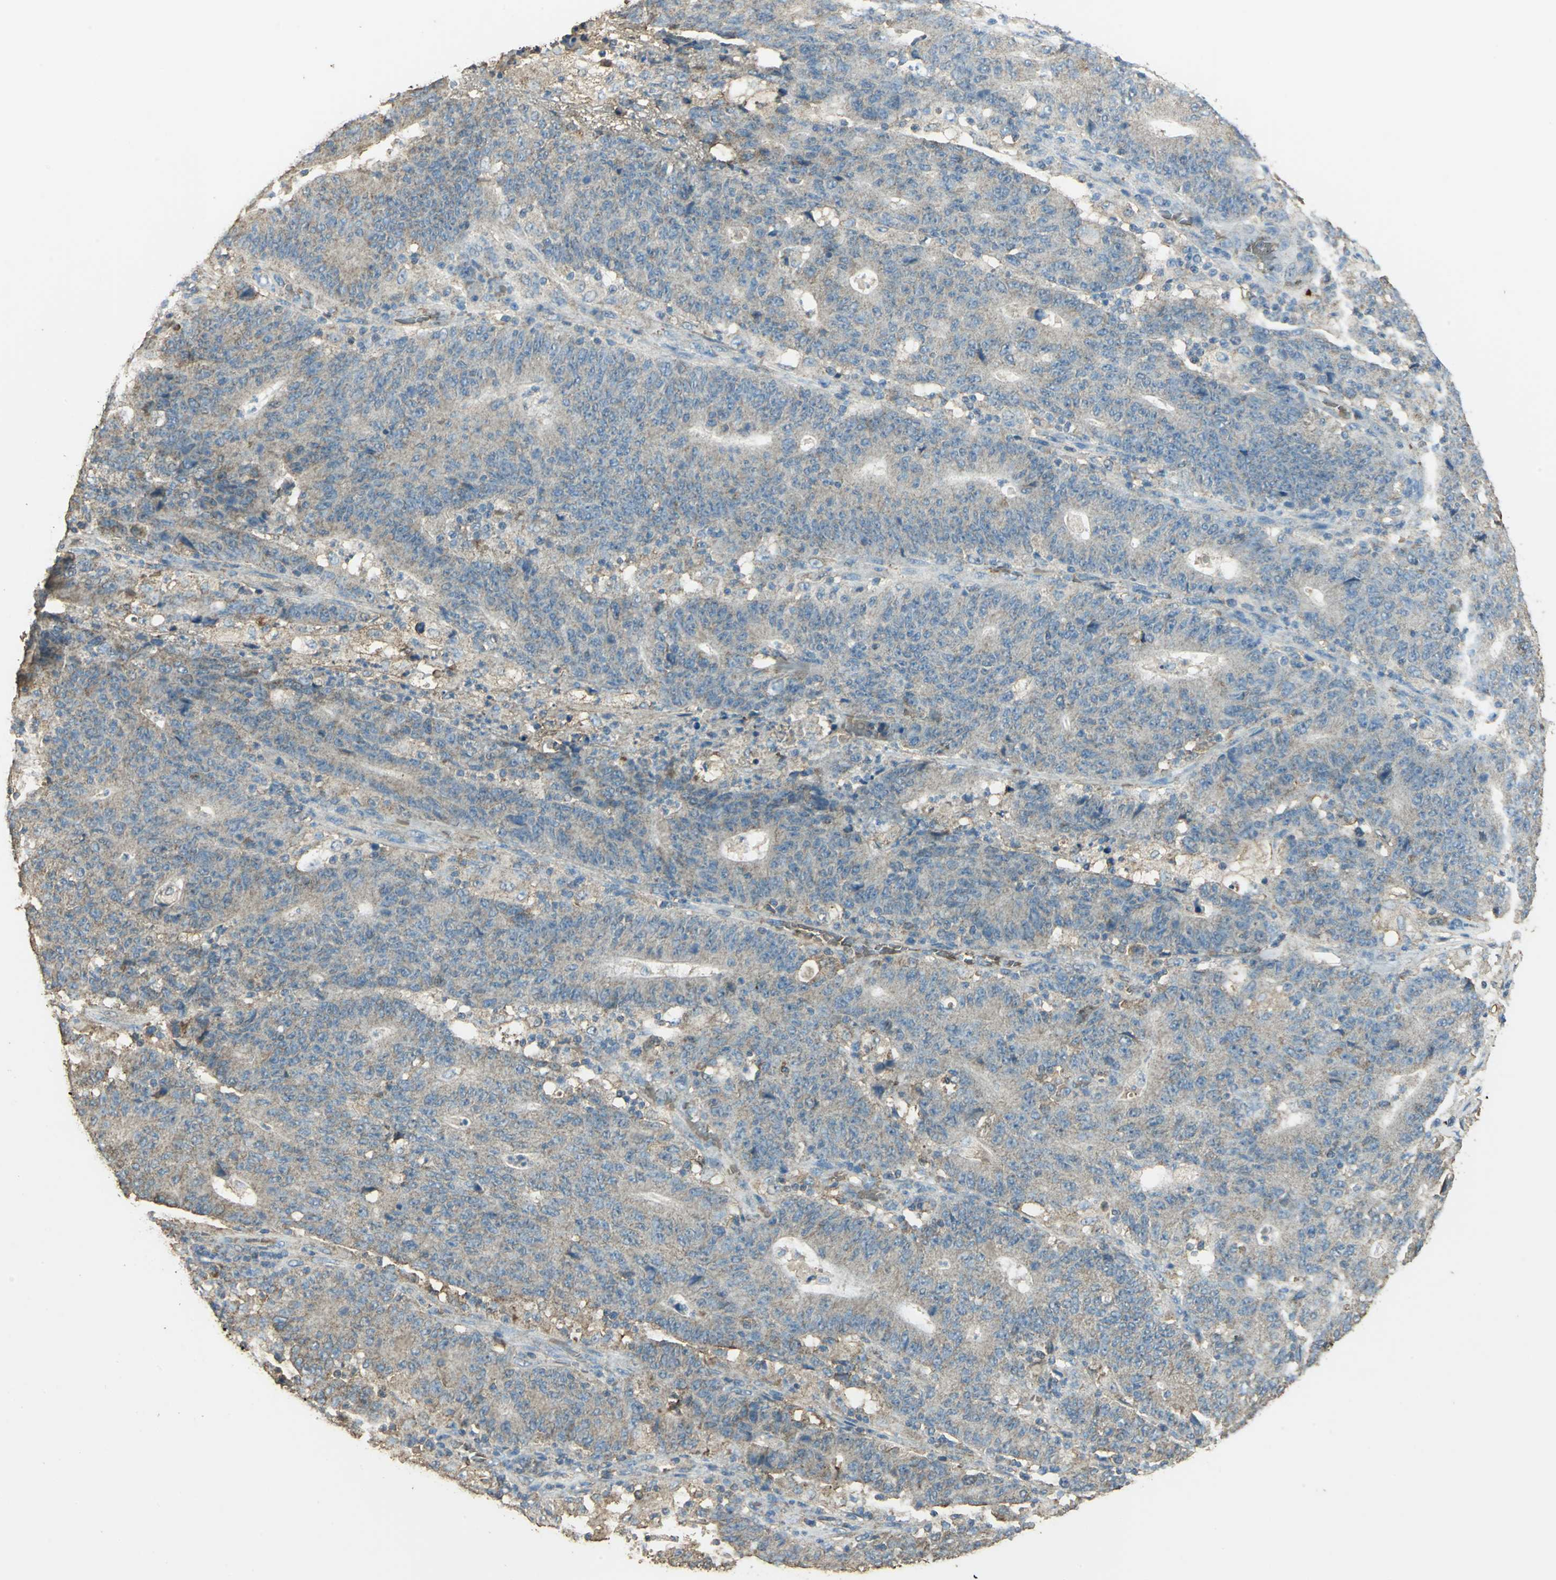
{"staining": {"intensity": "weak", "quantity": ">75%", "location": "cytoplasmic/membranous"}, "tissue": "colorectal cancer", "cell_type": "Tumor cells", "image_type": "cancer", "snomed": [{"axis": "morphology", "description": "Normal tissue, NOS"}, {"axis": "morphology", "description": "Adenocarcinoma, NOS"}, {"axis": "topography", "description": "Colon"}], "caption": "DAB (3,3'-diaminobenzidine) immunohistochemical staining of colorectal cancer shows weak cytoplasmic/membranous protein expression in about >75% of tumor cells.", "gene": "TRAPPC2", "patient": {"sex": "female", "age": 75}}